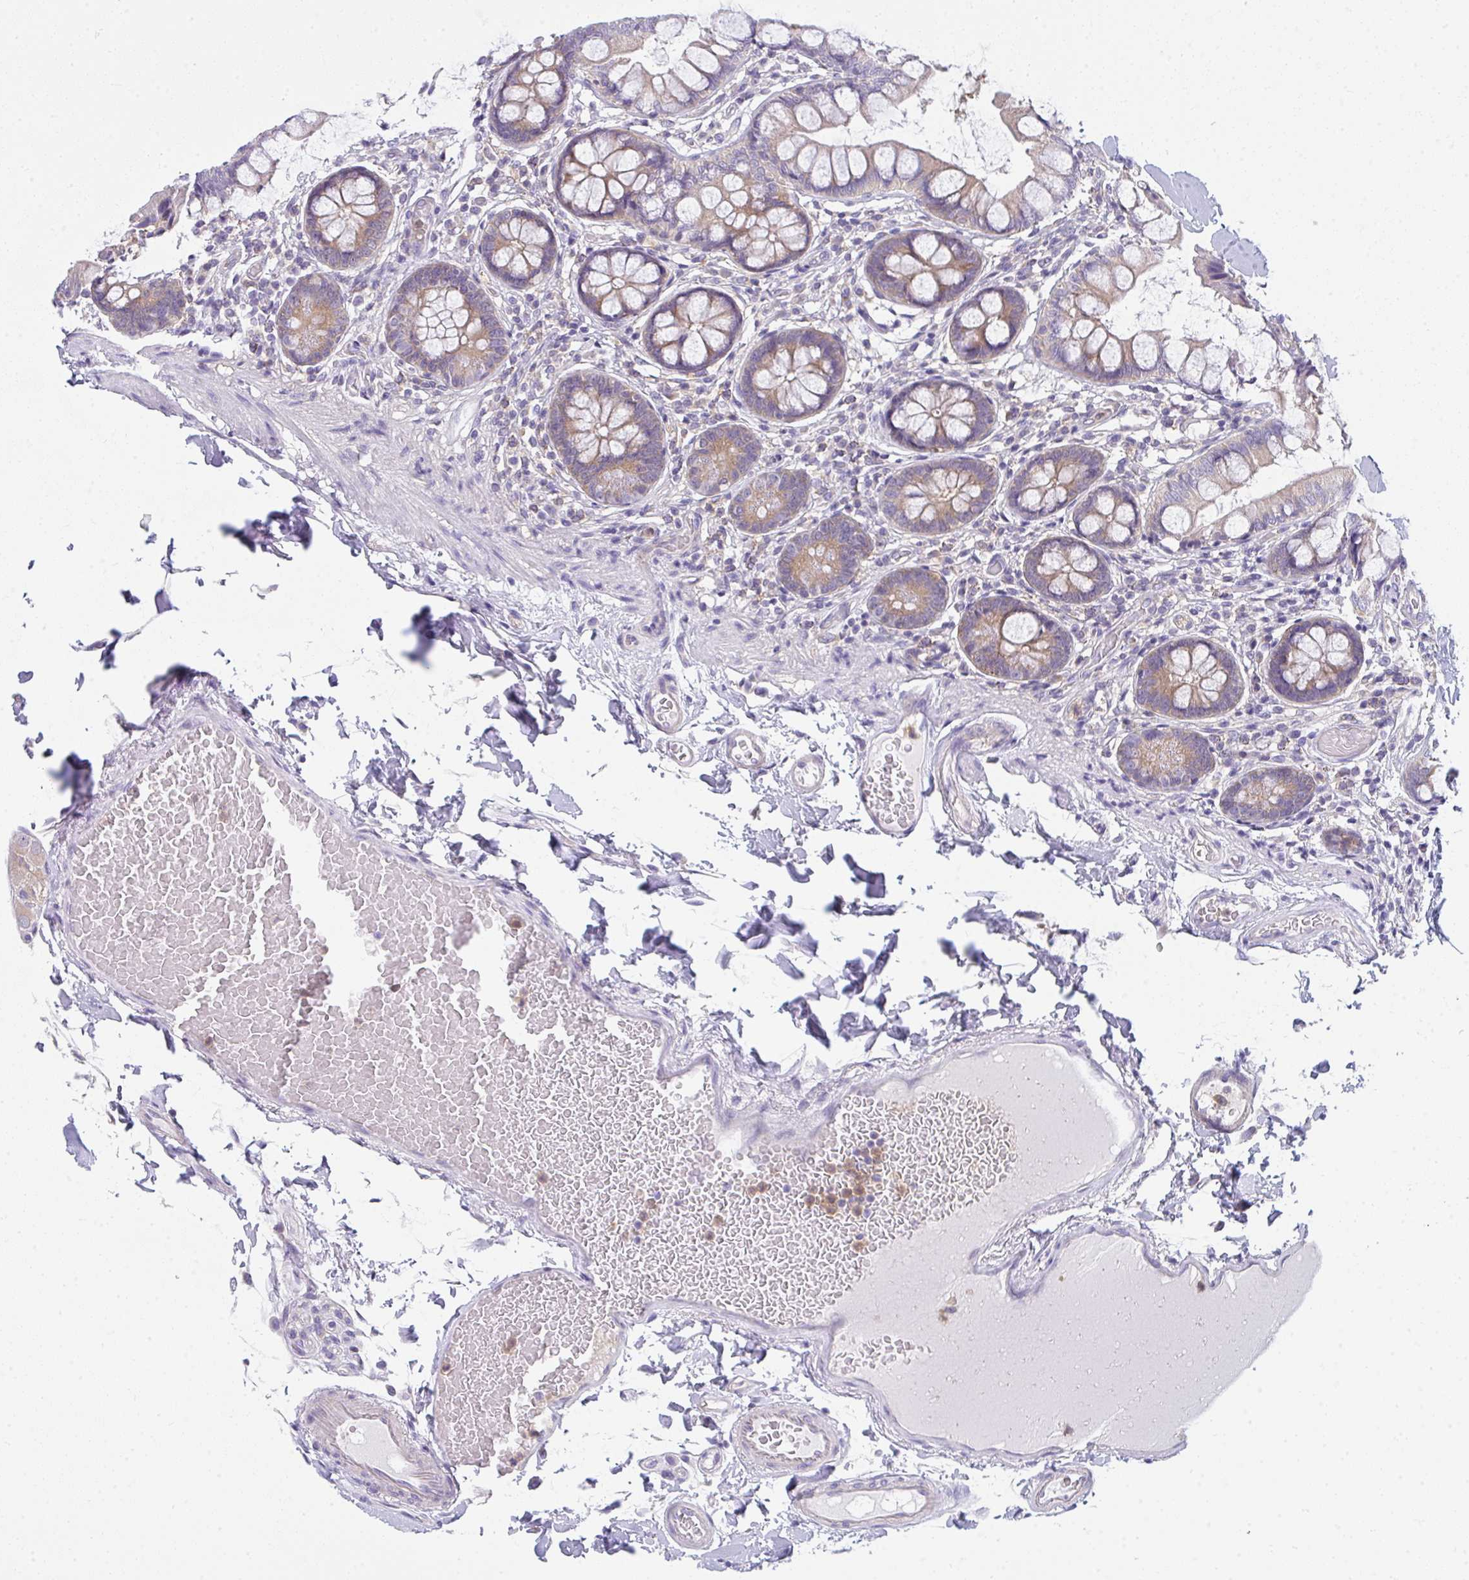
{"staining": {"intensity": "moderate", "quantity": ">75%", "location": "cytoplasmic/membranous"}, "tissue": "small intestine", "cell_type": "Glandular cells", "image_type": "normal", "snomed": [{"axis": "morphology", "description": "Normal tissue, NOS"}, {"axis": "topography", "description": "Small intestine"}], "caption": "Immunohistochemistry (IHC) (DAB) staining of unremarkable small intestine reveals moderate cytoplasmic/membranous protein positivity in approximately >75% of glandular cells.", "gene": "SLC30A6", "patient": {"sex": "male", "age": 70}}